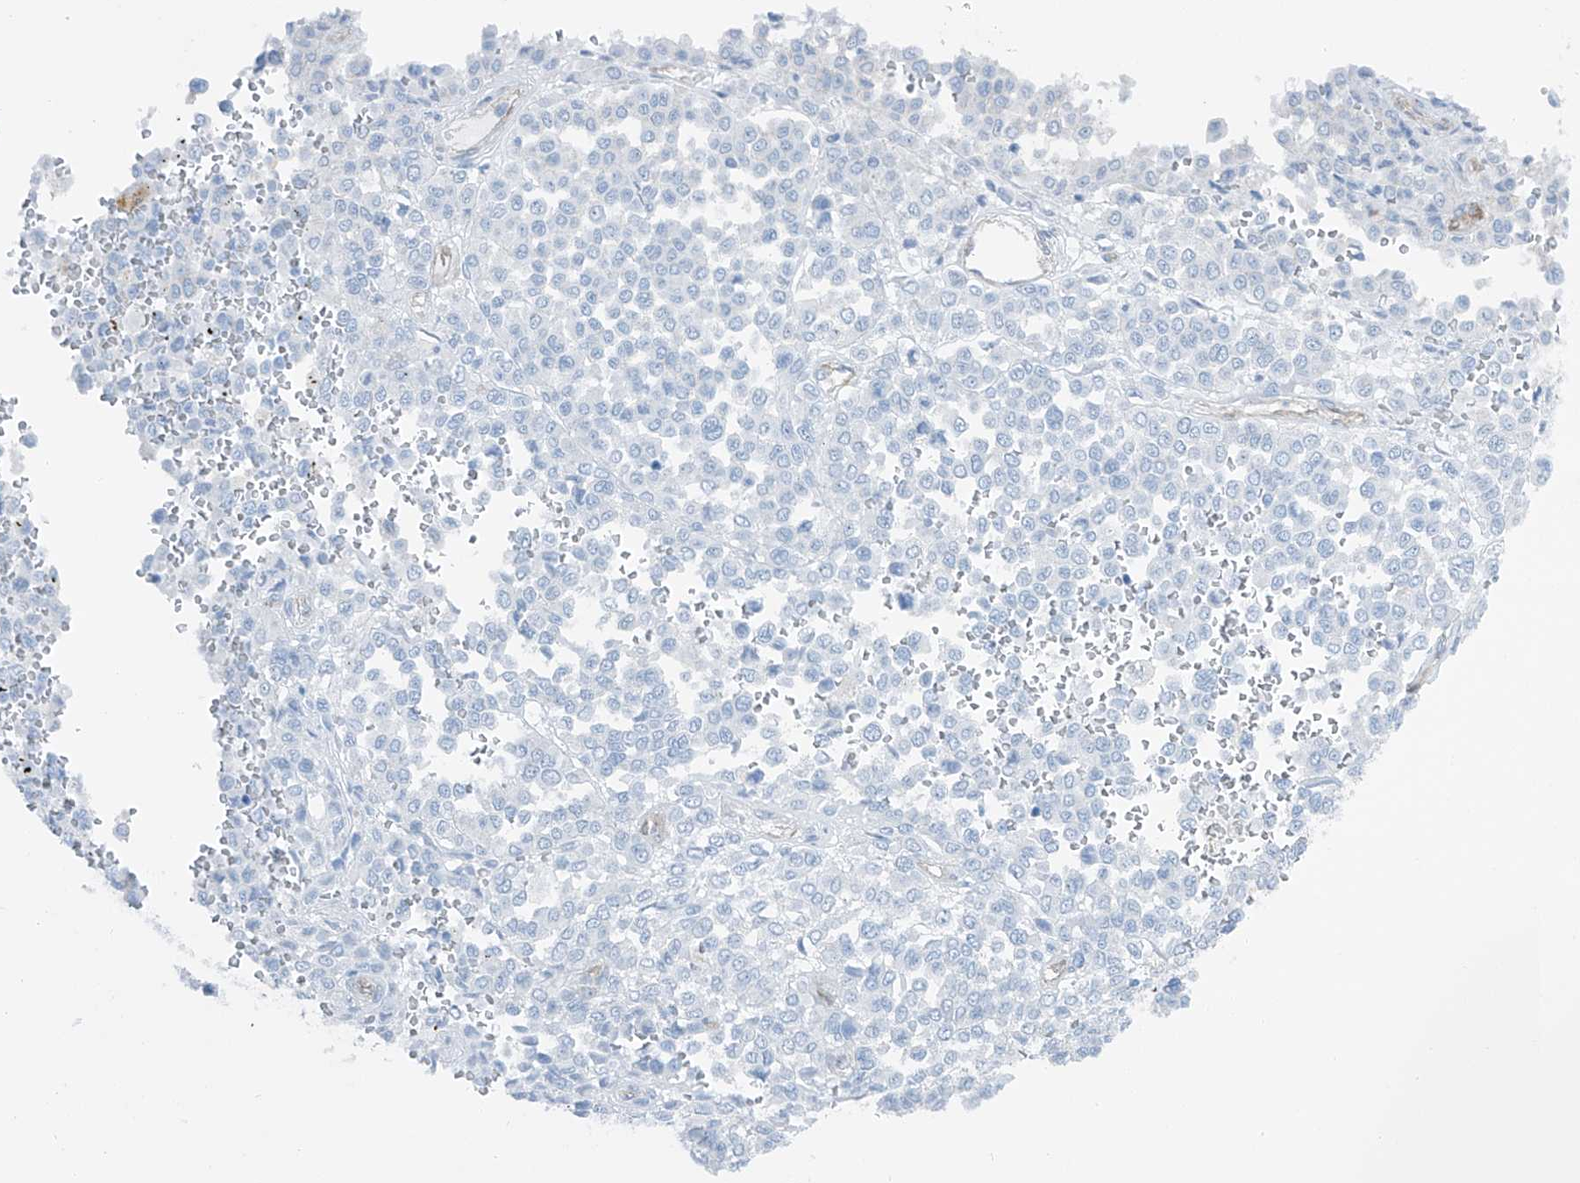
{"staining": {"intensity": "negative", "quantity": "none", "location": "none"}, "tissue": "melanoma", "cell_type": "Tumor cells", "image_type": "cancer", "snomed": [{"axis": "morphology", "description": "Malignant melanoma, Metastatic site"}, {"axis": "topography", "description": "Pancreas"}], "caption": "Tumor cells are negative for brown protein staining in malignant melanoma (metastatic site).", "gene": "MAGI1", "patient": {"sex": "female", "age": 30}}